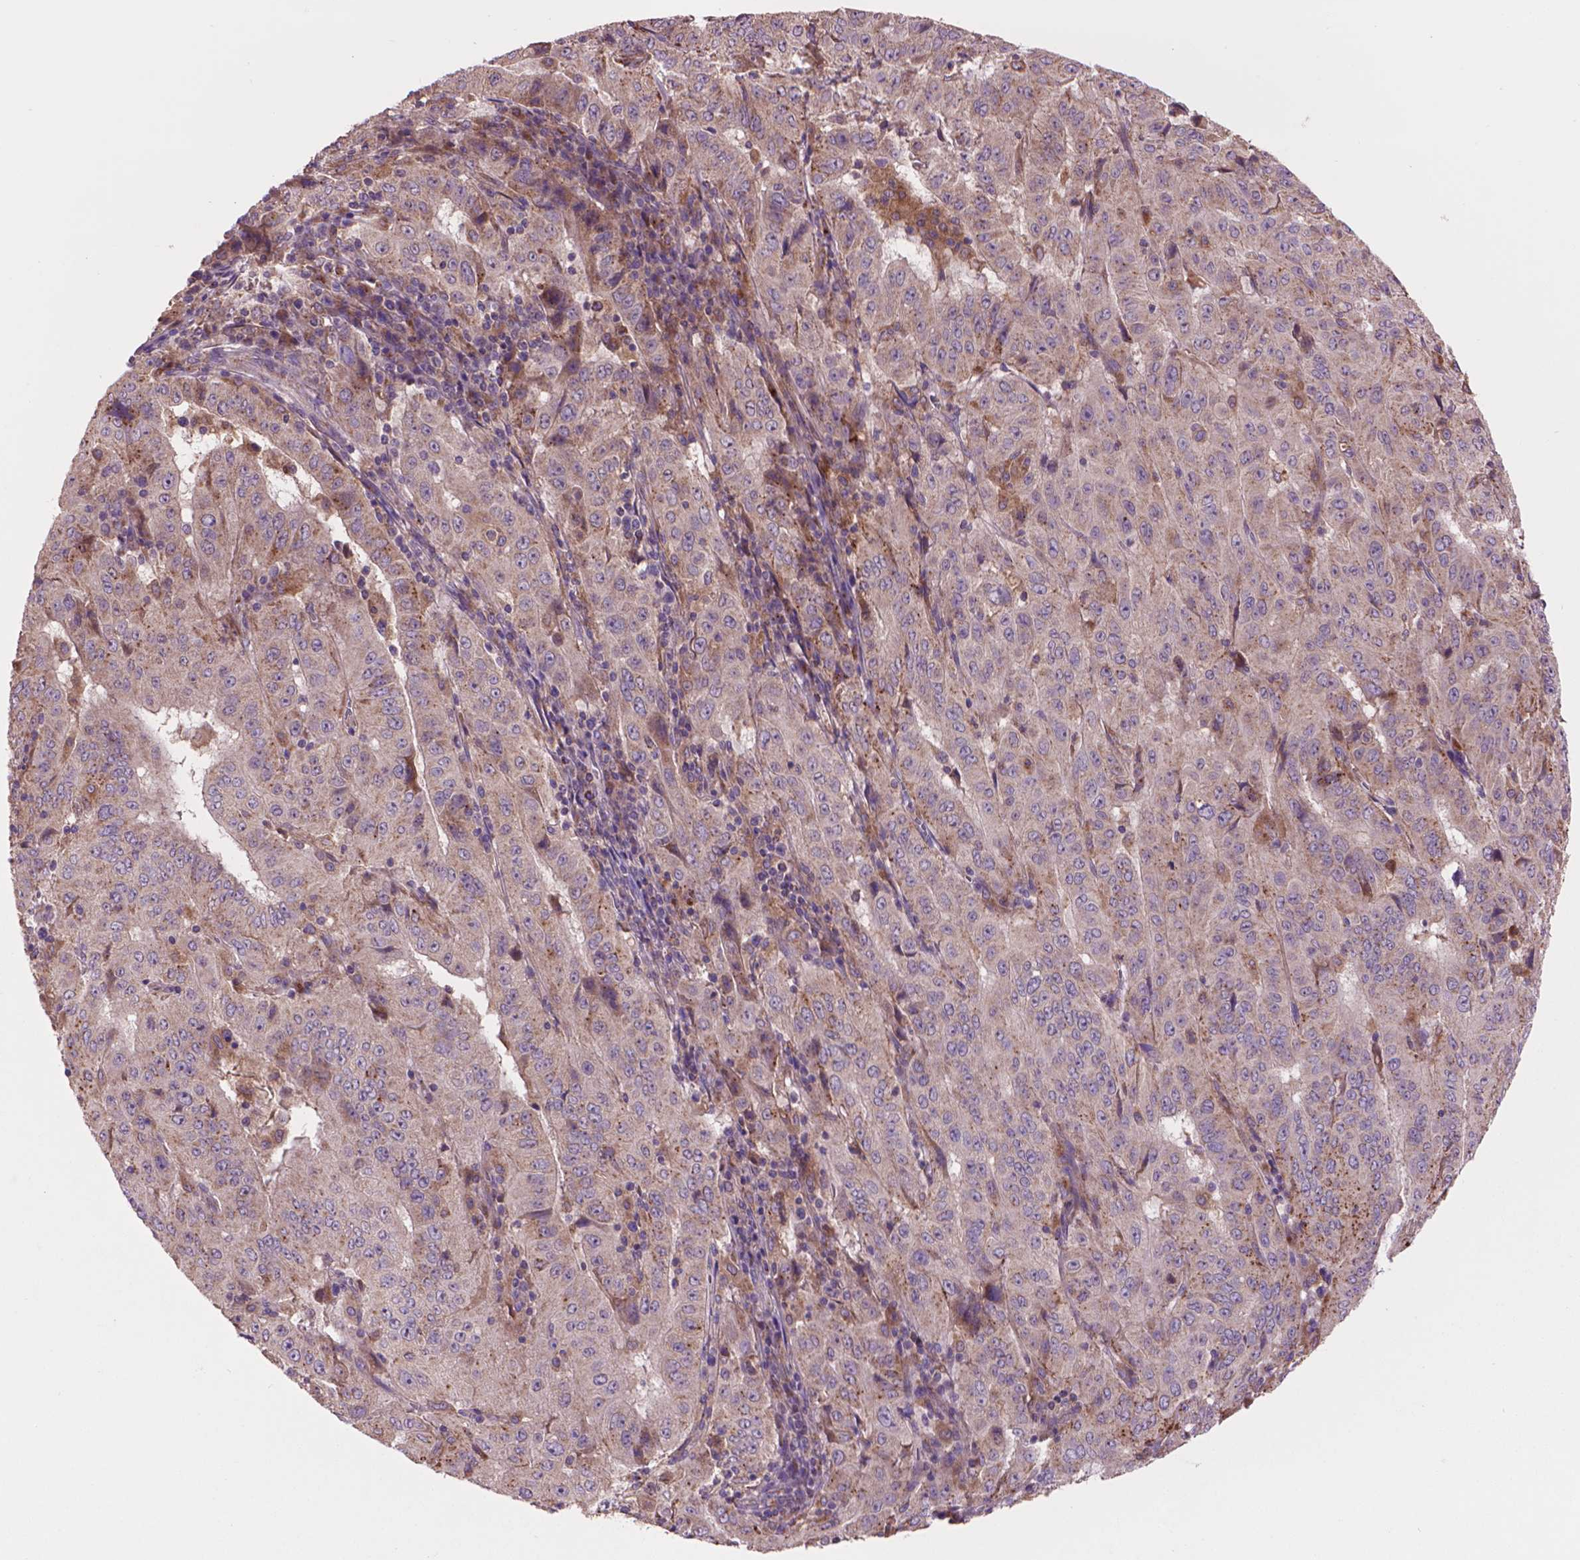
{"staining": {"intensity": "moderate", "quantity": "25%-75%", "location": "cytoplasmic/membranous"}, "tissue": "pancreatic cancer", "cell_type": "Tumor cells", "image_type": "cancer", "snomed": [{"axis": "morphology", "description": "Adenocarcinoma, NOS"}, {"axis": "topography", "description": "Pancreas"}], "caption": "Protein expression analysis of adenocarcinoma (pancreatic) demonstrates moderate cytoplasmic/membranous positivity in about 25%-75% of tumor cells.", "gene": "GLB1", "patient": {"sex": "male", "age": 63}}